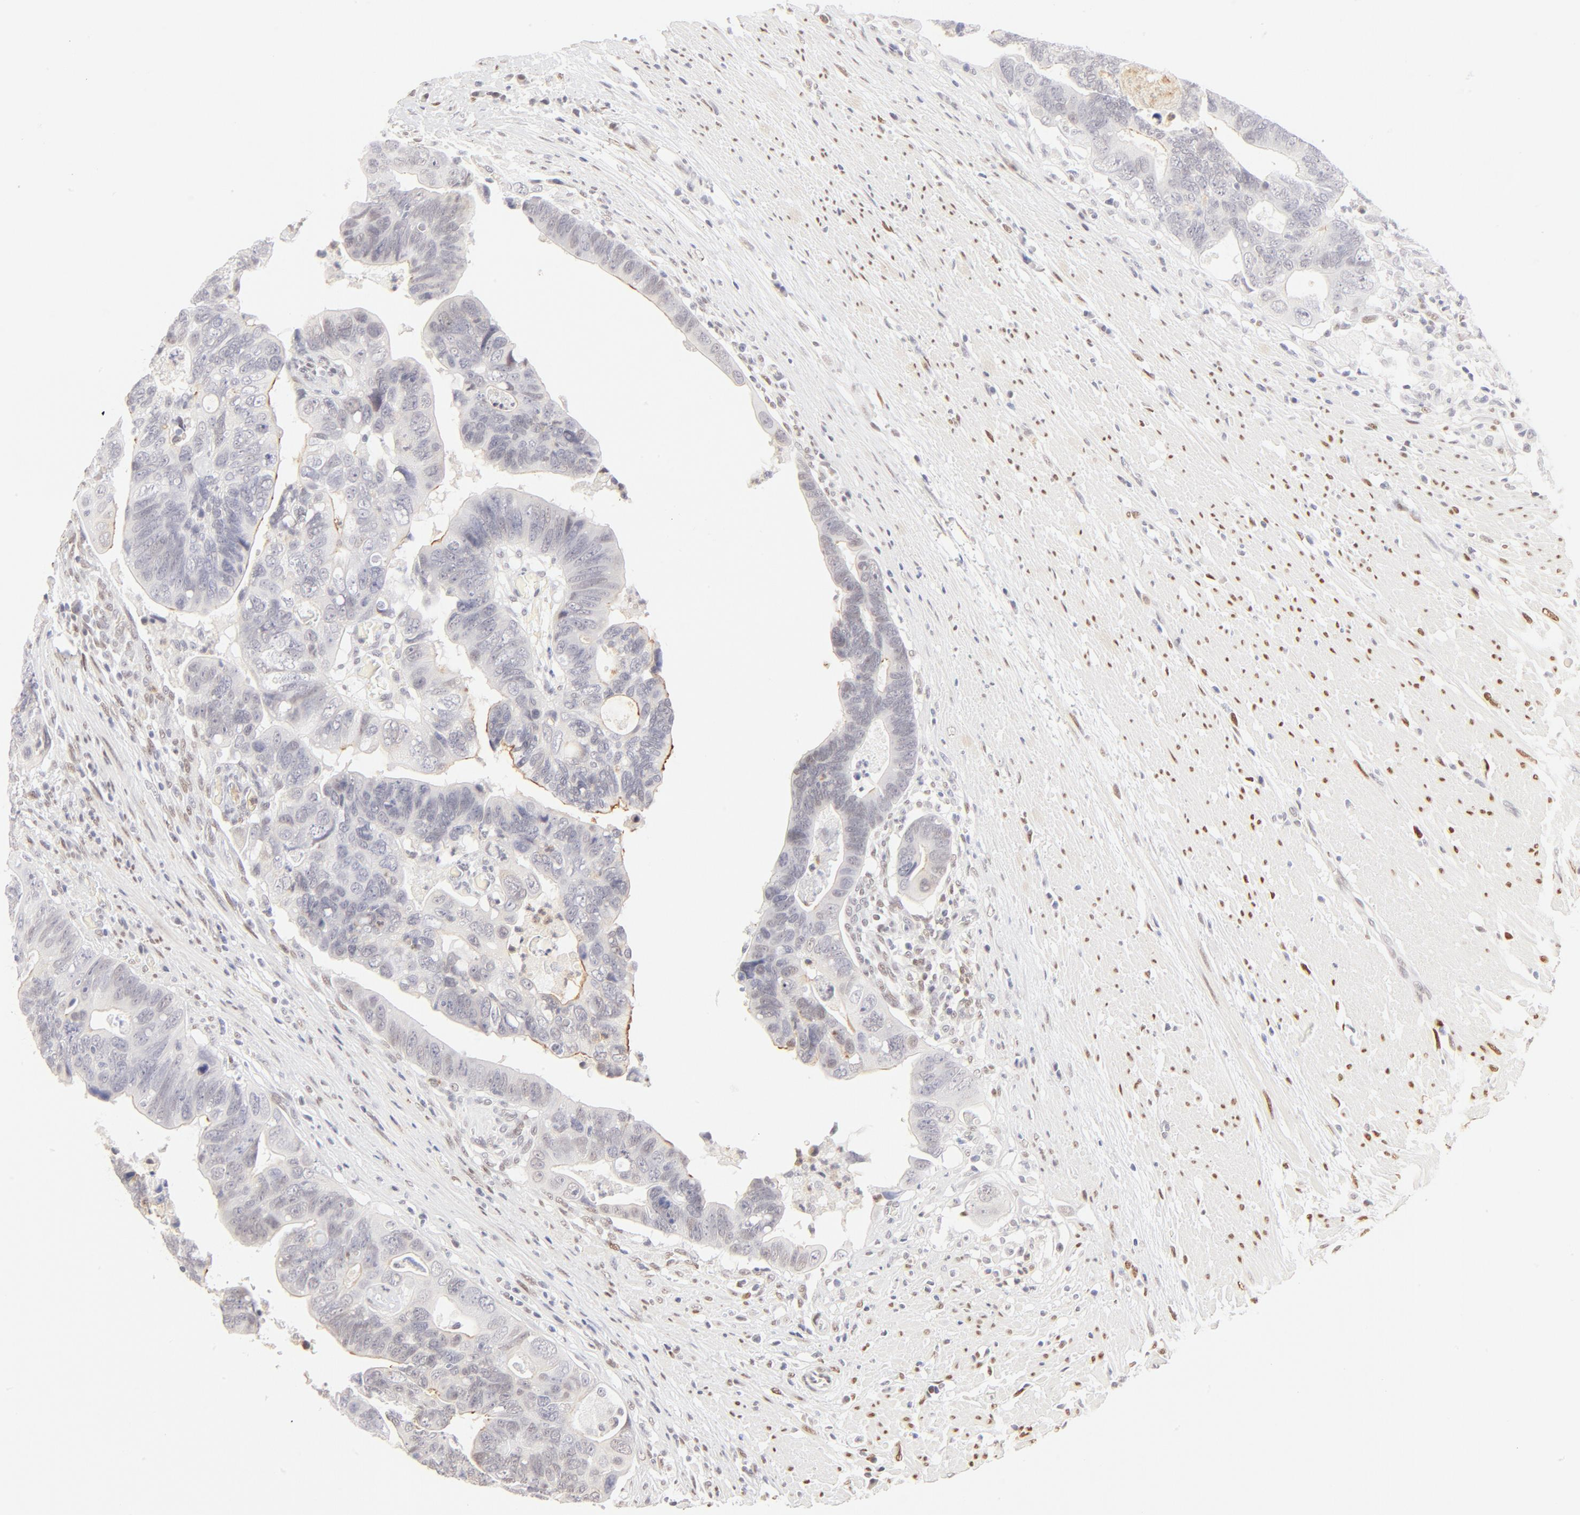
{"staining": {"intensity": "negative", "quantity": "none", "location": "none"}, "tissue": "colorectal cancer", "cell_type": "Tumor cells", "image_type": "cancer", "snomed": [{"axis": "morphology", "description": "Adenocarcinoma, NOS"}, {"axis": "topography", "description": "Rectum"}], "caption": "The immunohistochemistry photomicrograph has no significant expression in tumor cells of colorectal cancer (adenocarcinoma) tissue.", "gene": "PBX1", "patient": {"sex": "male", "age": 53}}